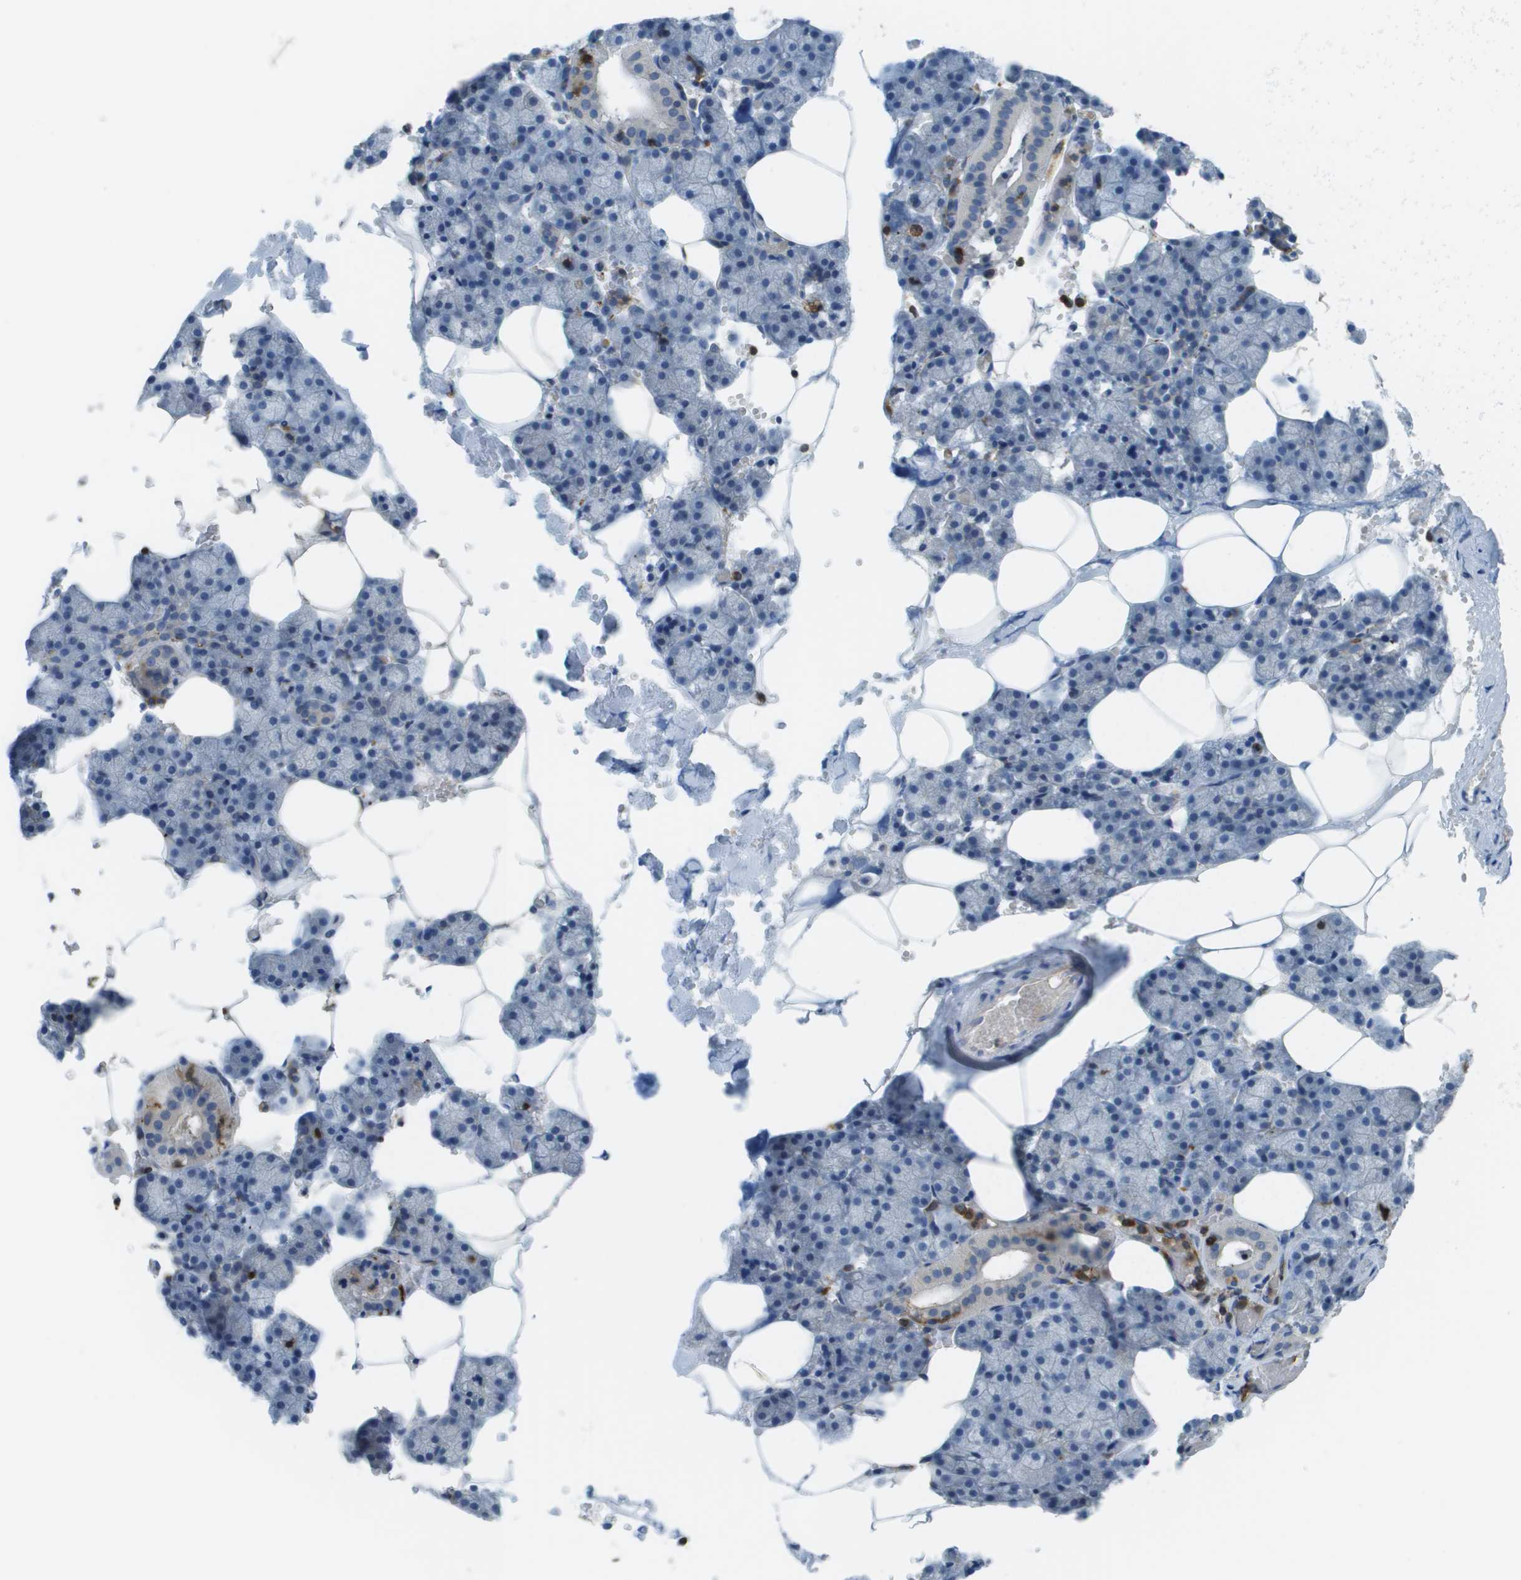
{"staining": {"intensity": "negative", "quantity": "none", "location": "none"}, "tissue": "salivary gland", "cell_type": "Glandular cells", "image_type": "normal", "snomed": [{"axis": "morphology", "description": "Normal tissue, NOS"}, {"axis": "topography", "description": "Salivary gland"}], "caption": "Immunohistochemistry (IHC) histopathology image of unremarkable salivary gland stained for a protein (brown), which demonstrates no positivity in glandular cells.", "gene": "APBB1IP", "patient": {"sex": "male", "age": 62}}